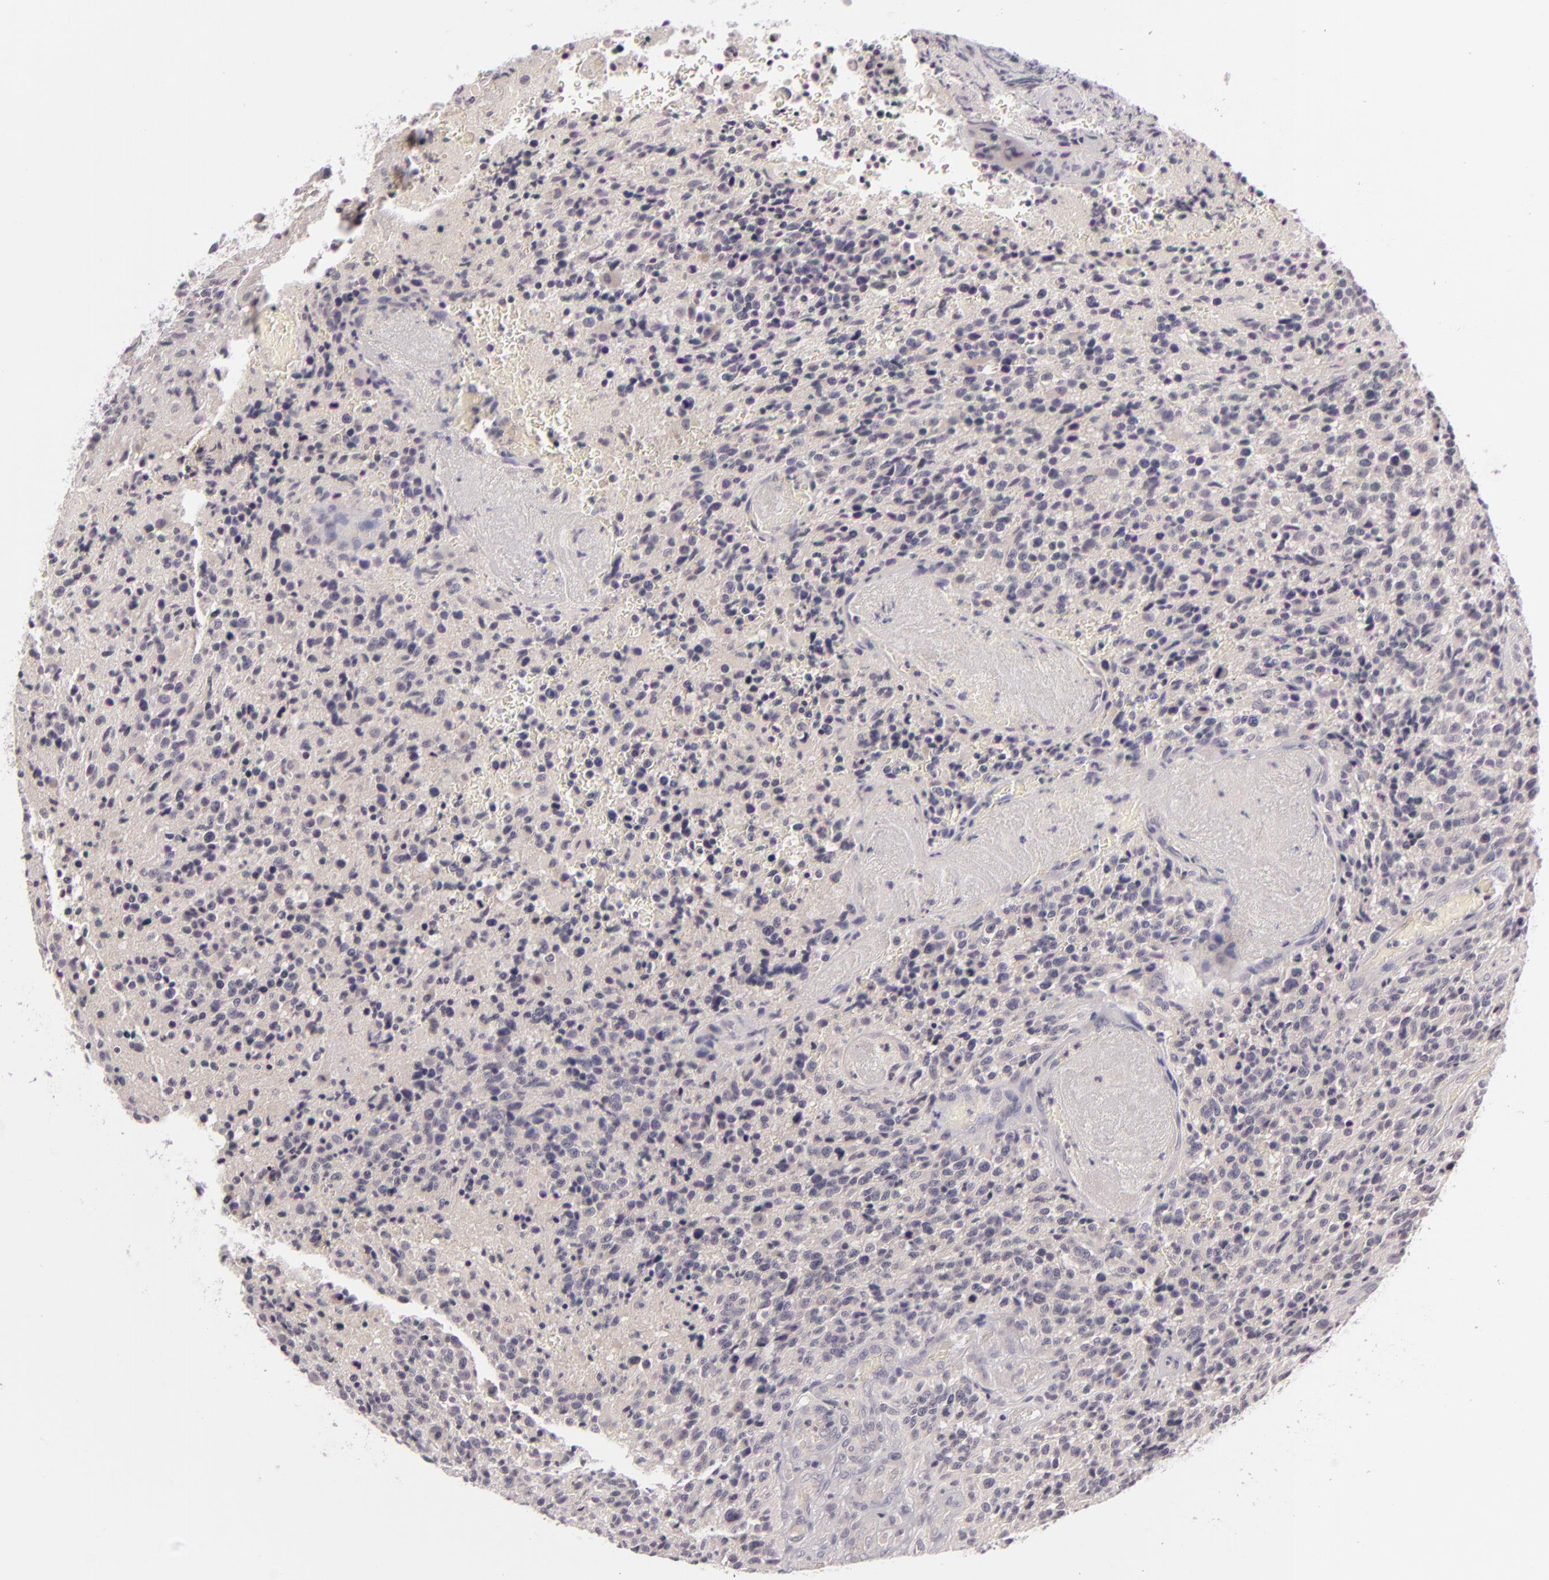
{"staining": {"intensity": "negative", "quantity": "none", "location": "none"}, "tissue": "glioma", "cell_type": "Tumor cells", "image_type": "cancer", "snomed": [{"axis": "morphology", "description": "Glioma, malignant, High grade"}, {"axis": "topography", "description": "Brain"}], "caption": "Micrograph shows no protein positivity in tumor cells of glioma tissue.", "gene": "DAG1", "patient": {"sex": "male", "age": 36}}